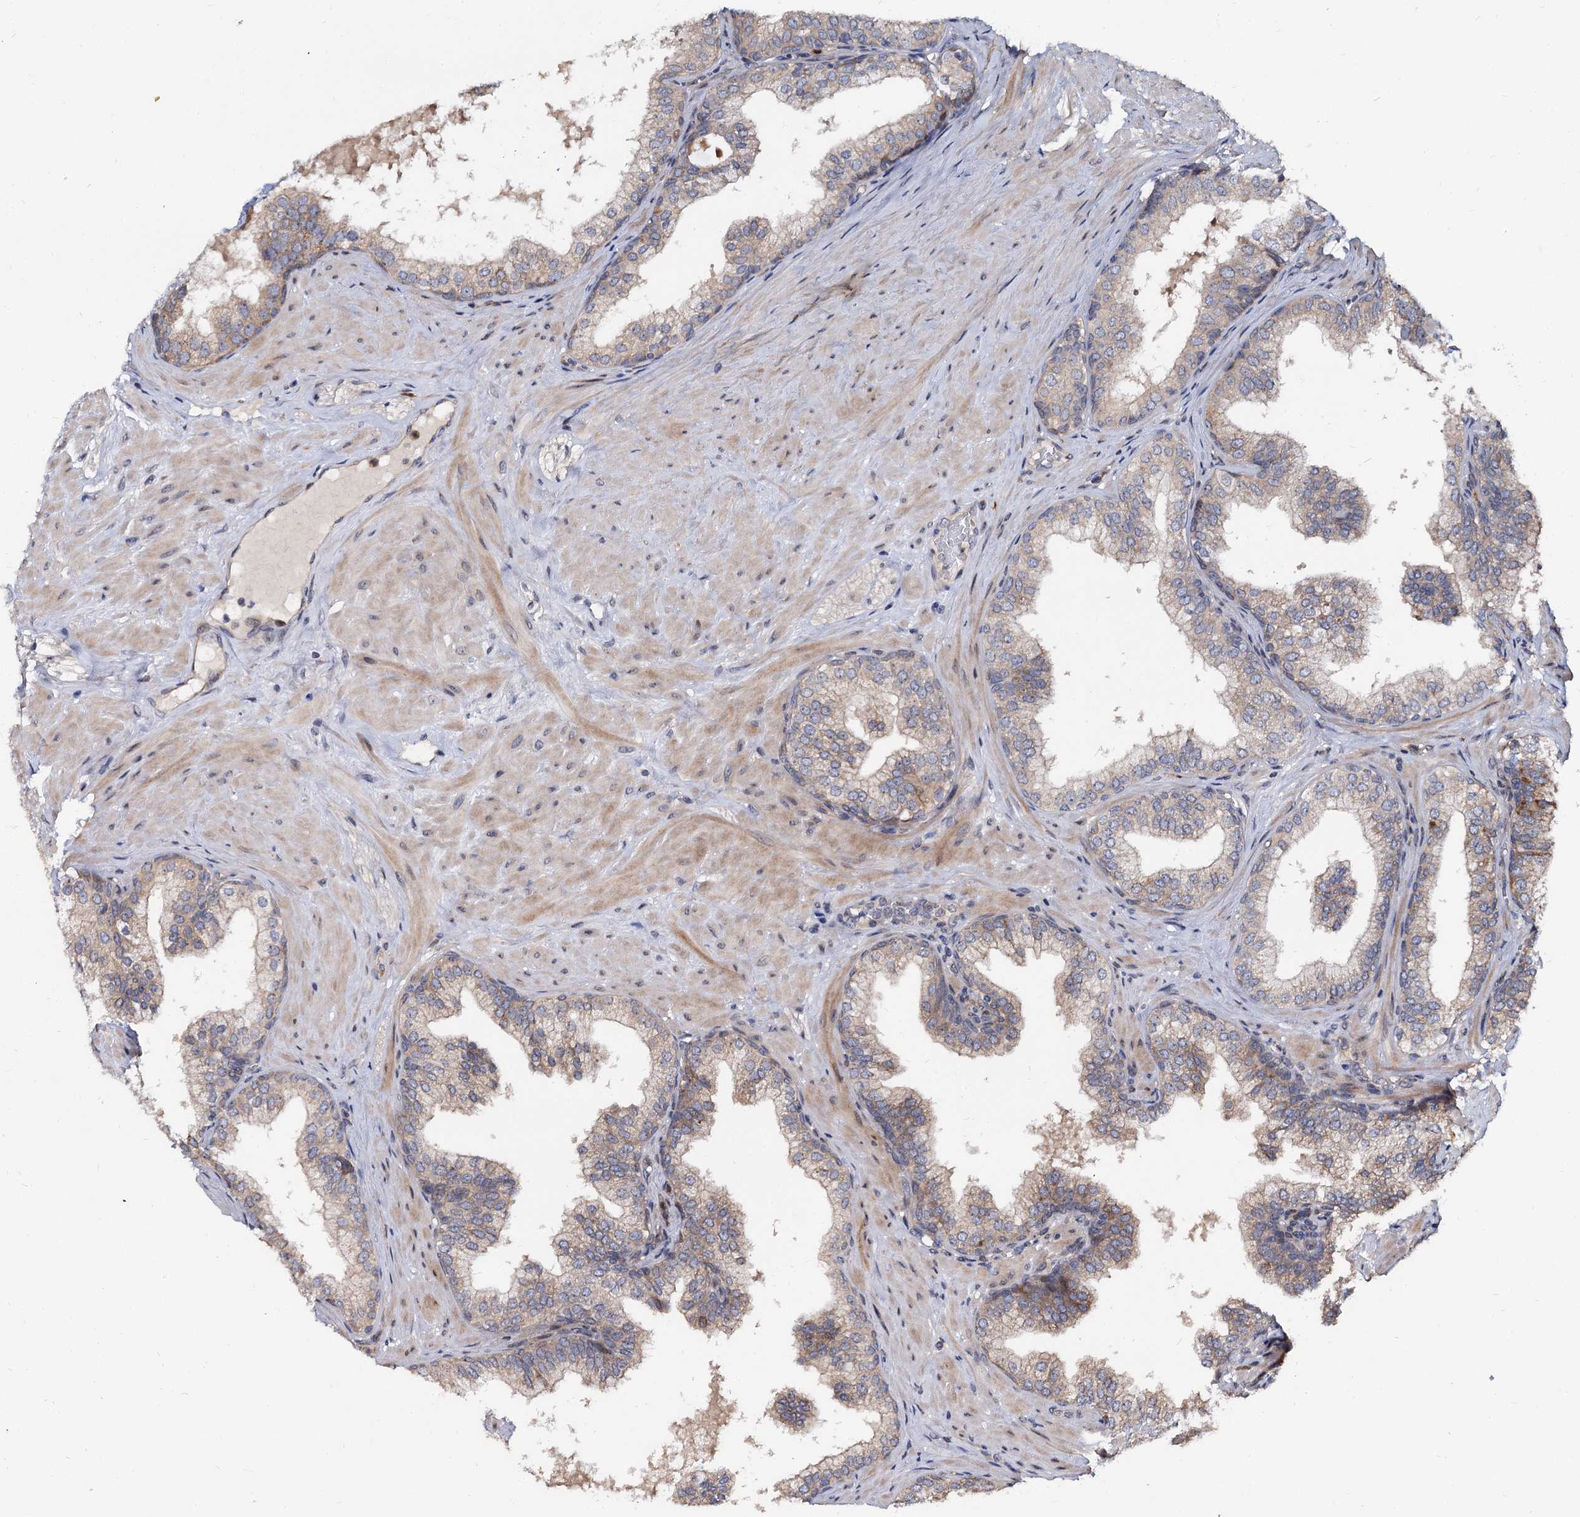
{"staining": {"intensity": "moderate", "quantity": "25%-75%", "location": "cytoplasmic/membranous"}, "tissue": "prostate", "cell_type": "Glandular cells", "image_type": "normal", "snomed": [{"axis": "morphology", "description": "Normal tissue, NOS"}, {"axis": "topography", "description": "Prostate"}], "caption": "Protein staining of normal prostate shows moderate cytoplasmic/membranous expression in approximately 25%-75% of glandular cells. (Stains: DAB (3,3'-diaminobenzidine) in brown, nuclei in blue, Microscopy: brightfield microscopy at high magnification).", "gene": "WWC3", "patient": {"sex": "male", "age": 60}}